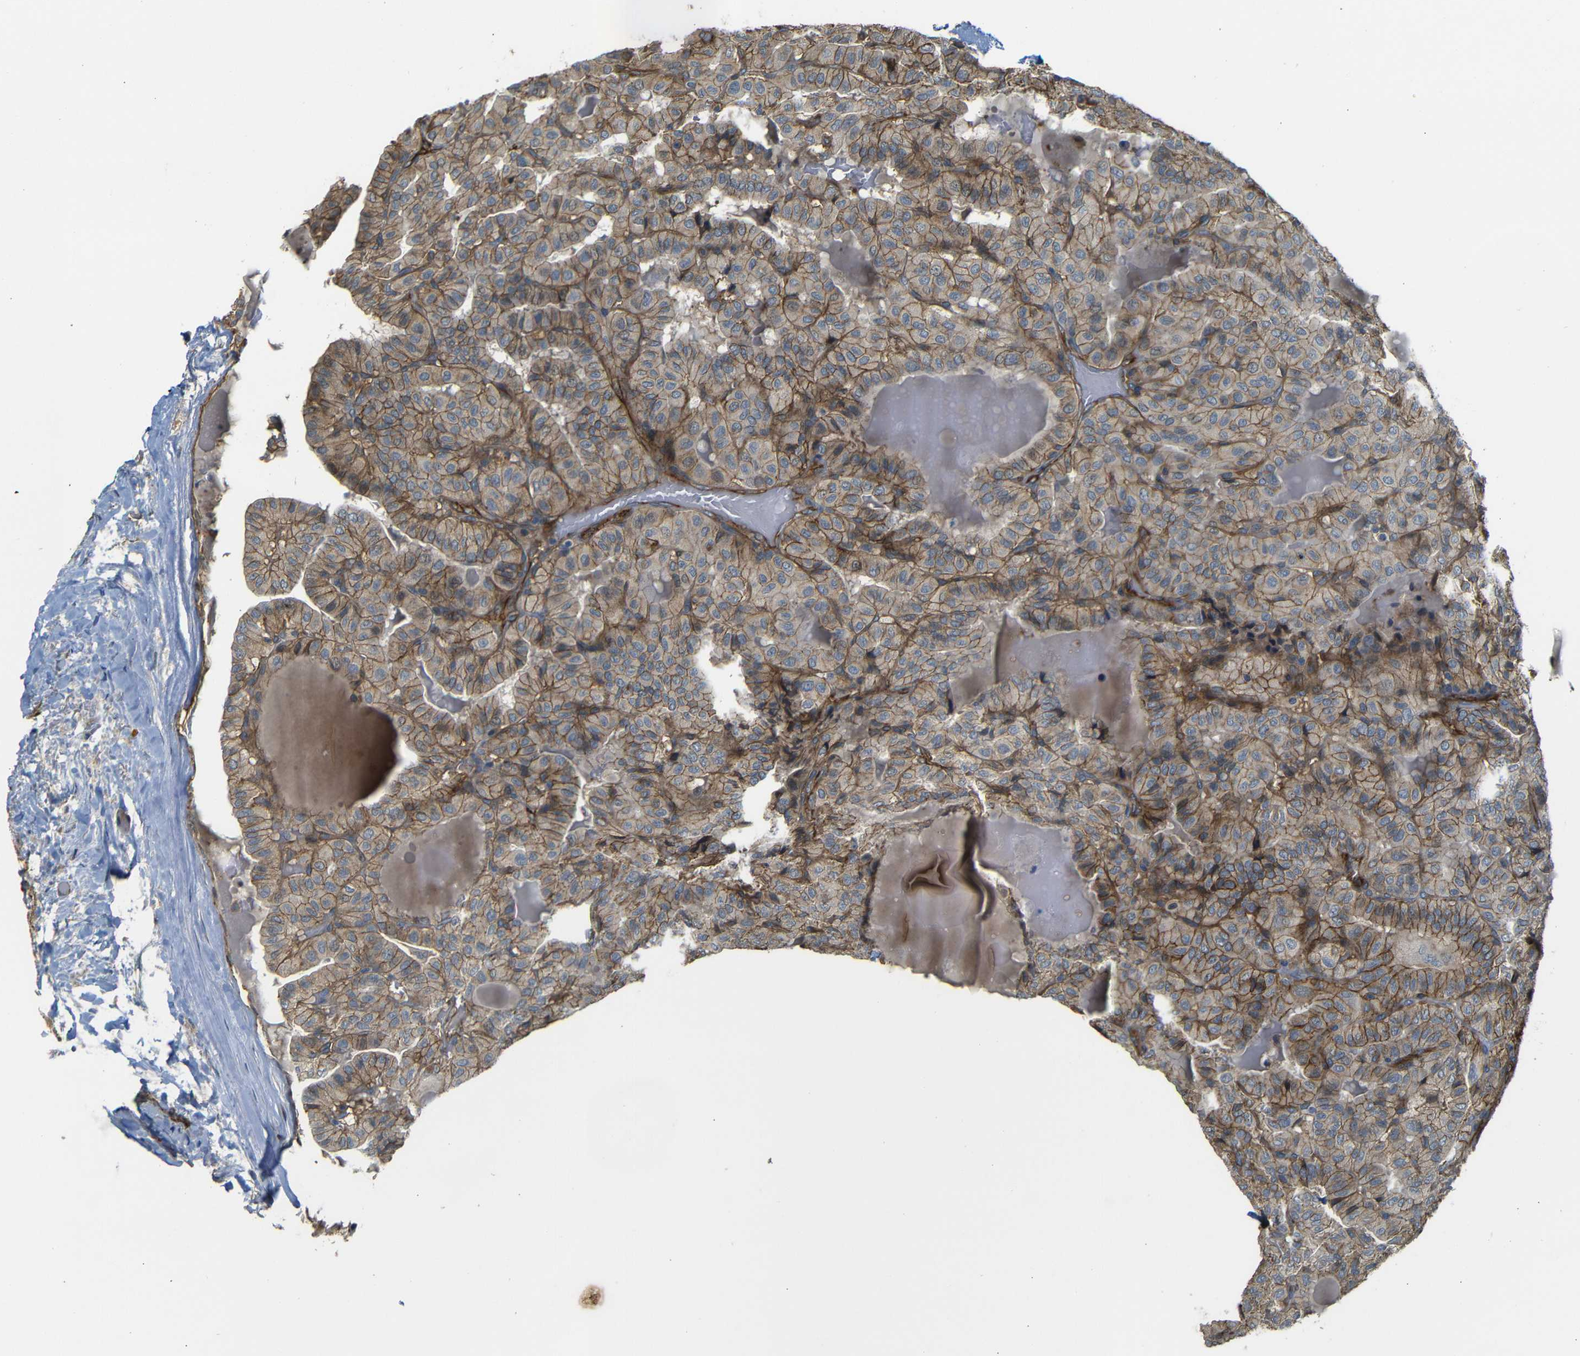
{"staining": {"intensity": "moderate", "quantity": ">75%", "location": "cytoplasmic/membranous"}, "tissue": "thyroid cancer", "cell_type": "Tumor cells", "image_type": "cancer", "snomed": [{"axis": "morphology", "description": "Papillary adenocarcinoma, NOS"}, {"axis": "topography", "description": "Thyroid gland"}], "caption": "The histopathology image exhibits immunohistochemical staining of thyroid cancer (papillary adenocarcinoma). There is moderate cytoplasmic/membranous positivity is appreciated in about >75% of tumor cells.", "gene": "RELL1", "patient": {"sex": "male", "age": 77}}